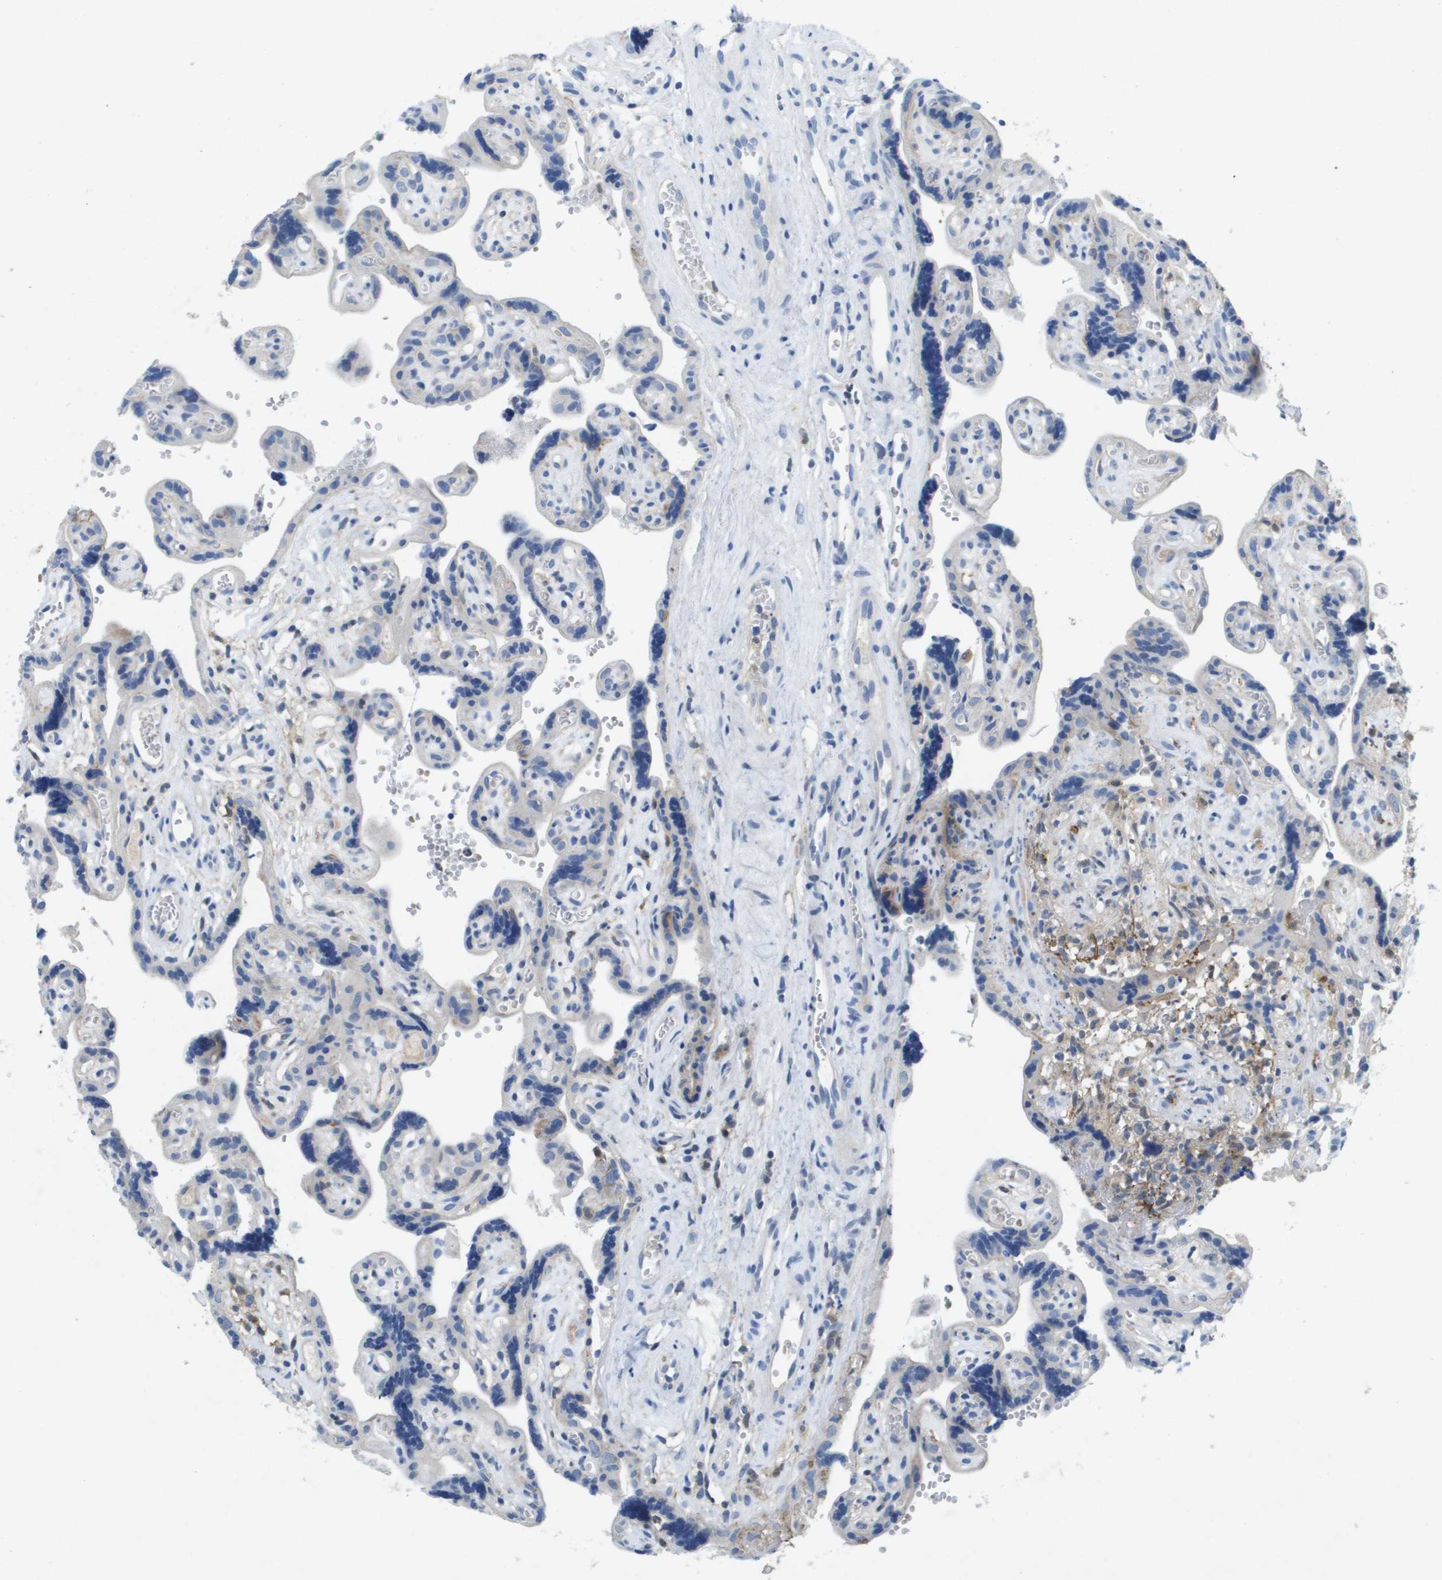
{"staining": {"intensity": "negative", "quantity": "none", "location": "none"}, "tissue": "placenta", "cell_type": "Decidual cells", "image_type": "normal", "snomed": [{"axis": "morphology", "description": "Normal tissue, NOS"}, {"axis": "topography", "description": "Placenta"}], "caption": "This is an immunohistochemistry (IHC) histopathology image of benign placenta. There is no staining in decidual cells.", "gene": "LIPG", "patient": {"sex": "female", "age": 30}}